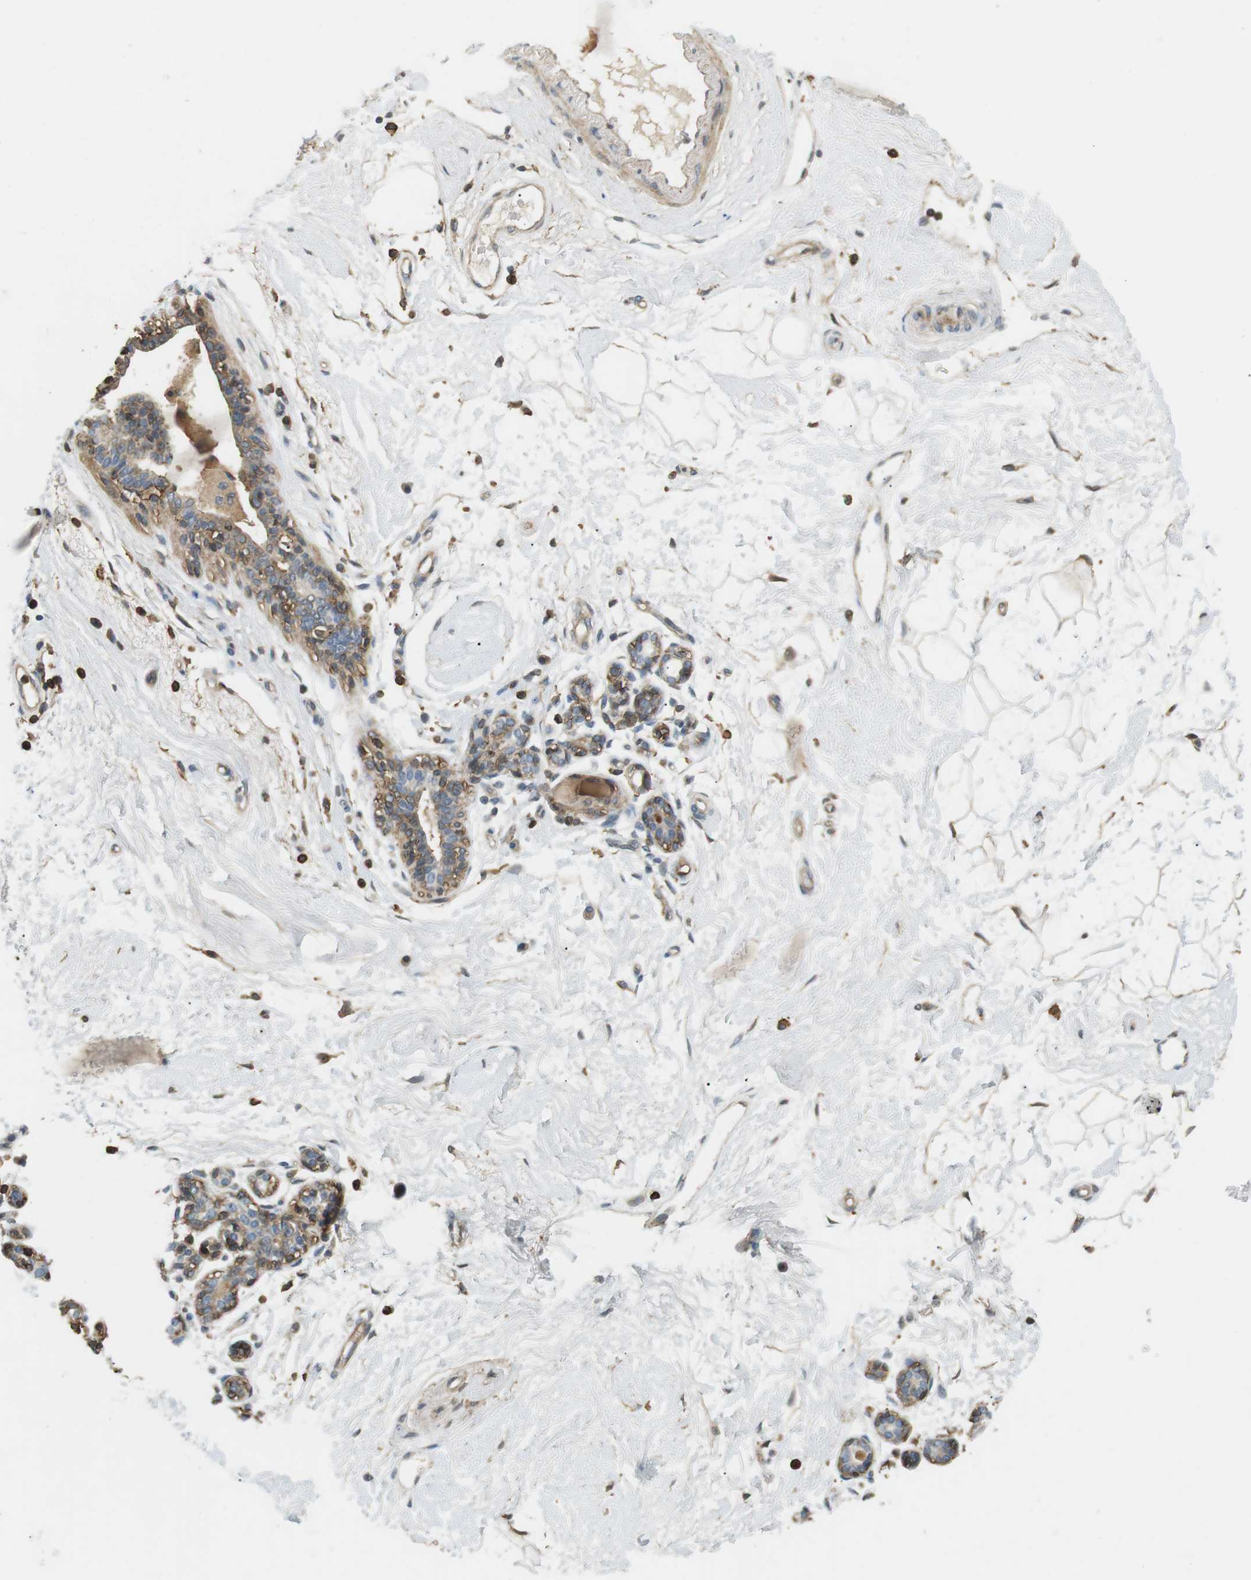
{"staining": {"intensity": "negative", "quantity": "none", "location": "none"}, "tissue": "breast", "cell_type": "Adipocytes", "image_type": "normal", "snomed": [{"axis": "morphology", "description": "Normal tissue, NOS"}, {"axis": "morphology", "description": "Lobular carcinoma"}, {"axis": "topography", "description": "Breast"}], "caption": "This is an immunohistochemistry histopathology image of benign human breast. There is no positivity in adipocytes.", "gene": "P2RY1", "patient": {"sex": "female", "age": 59}}